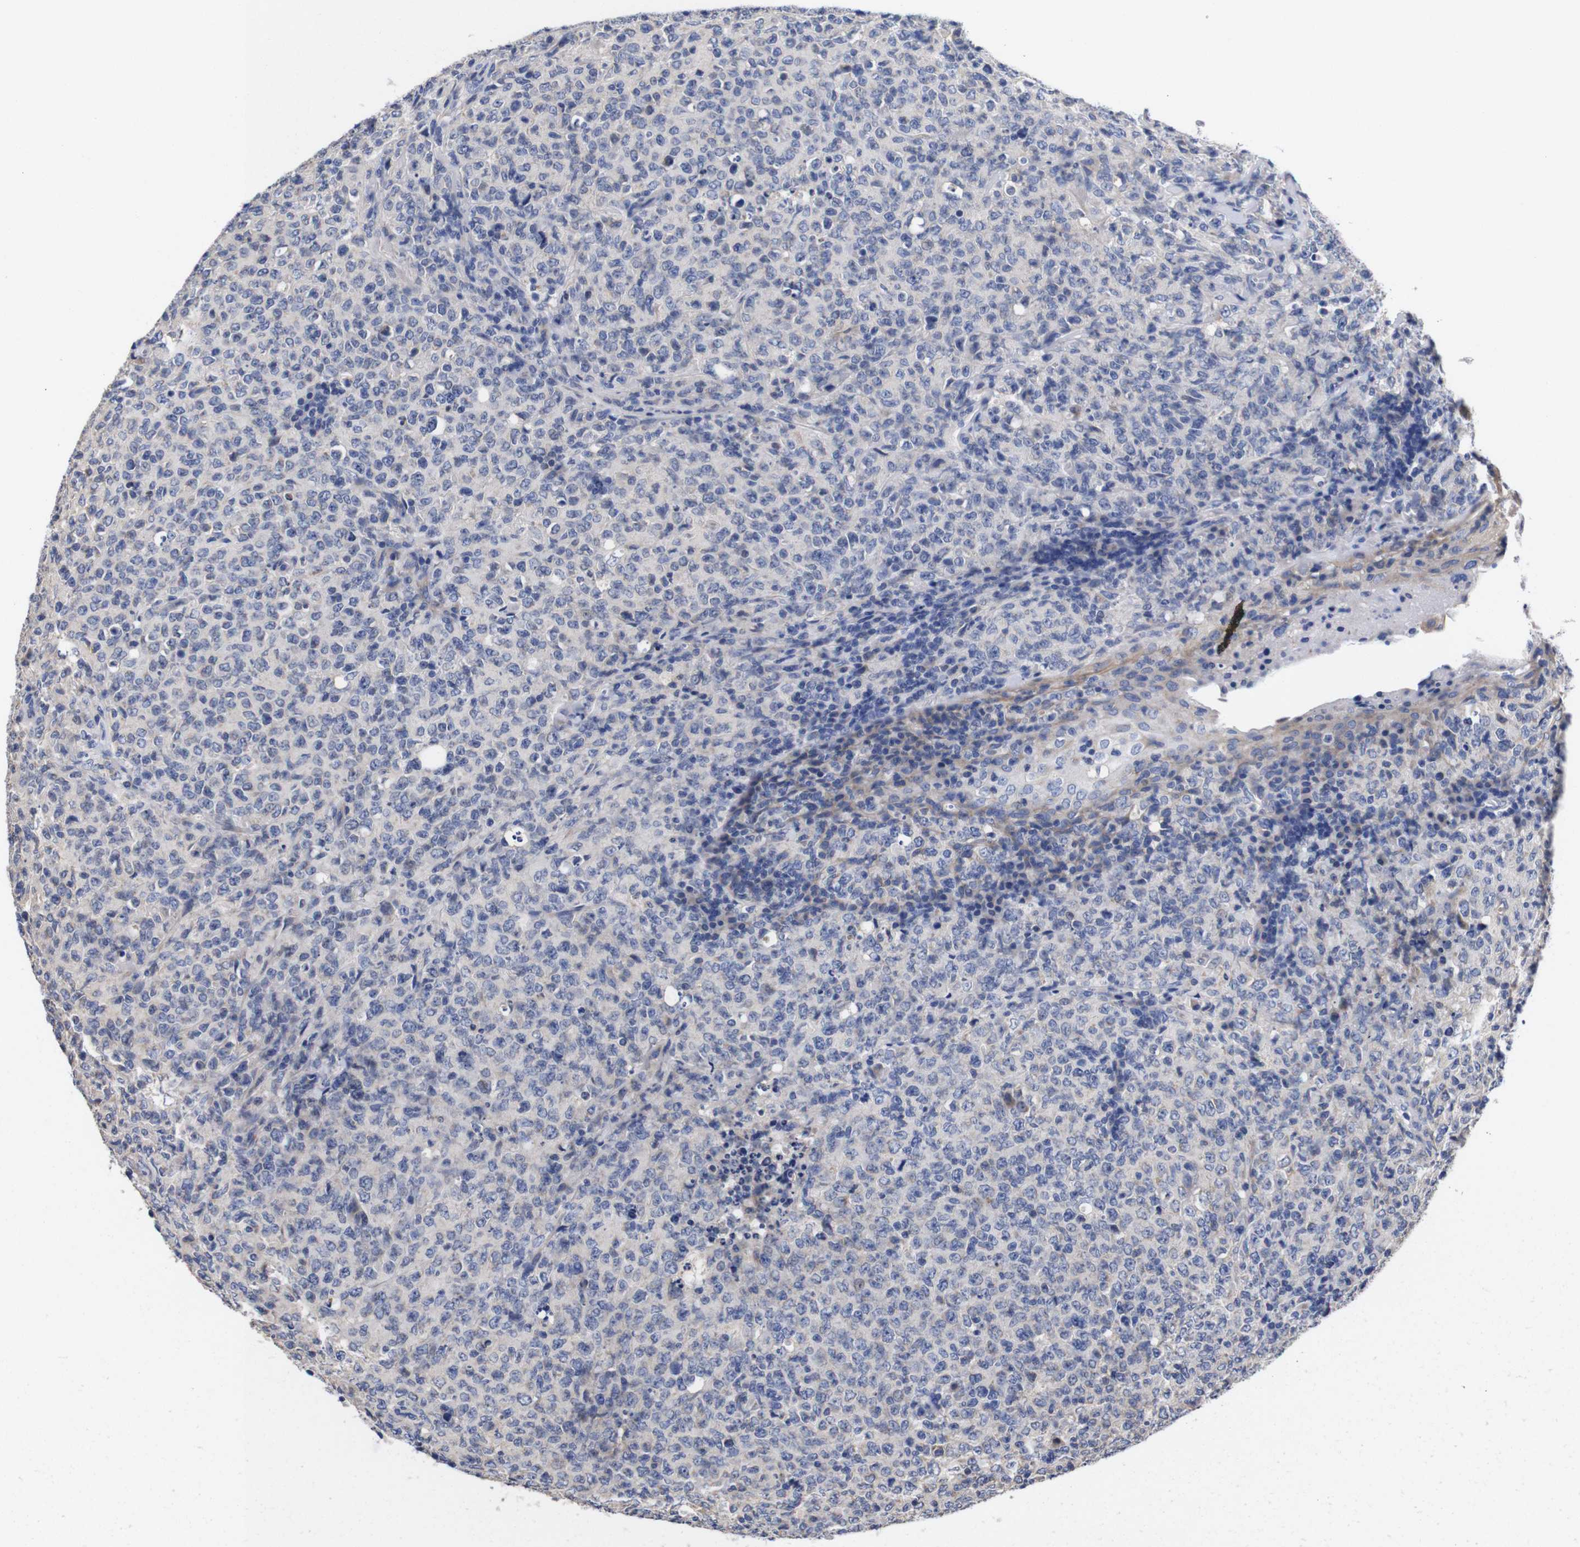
{"staining": {"intensity": "negative", "quantity": "none", "location": "none"}, "tissue": "lymphoma", "cell_type": "Tumor cells", "image_type": "cancer", "snomed": [{"axis": "morphology", "description": "Malignant lymphoma, non-Hodgkin's type, High grade"}, {"axis": "topography", "description": "Tonsil"}], "caption": "Tumor cells show no significant positivity in lymphoma.", "gene": "OPN3", "patient": {"sex": "female", "age": 36}}